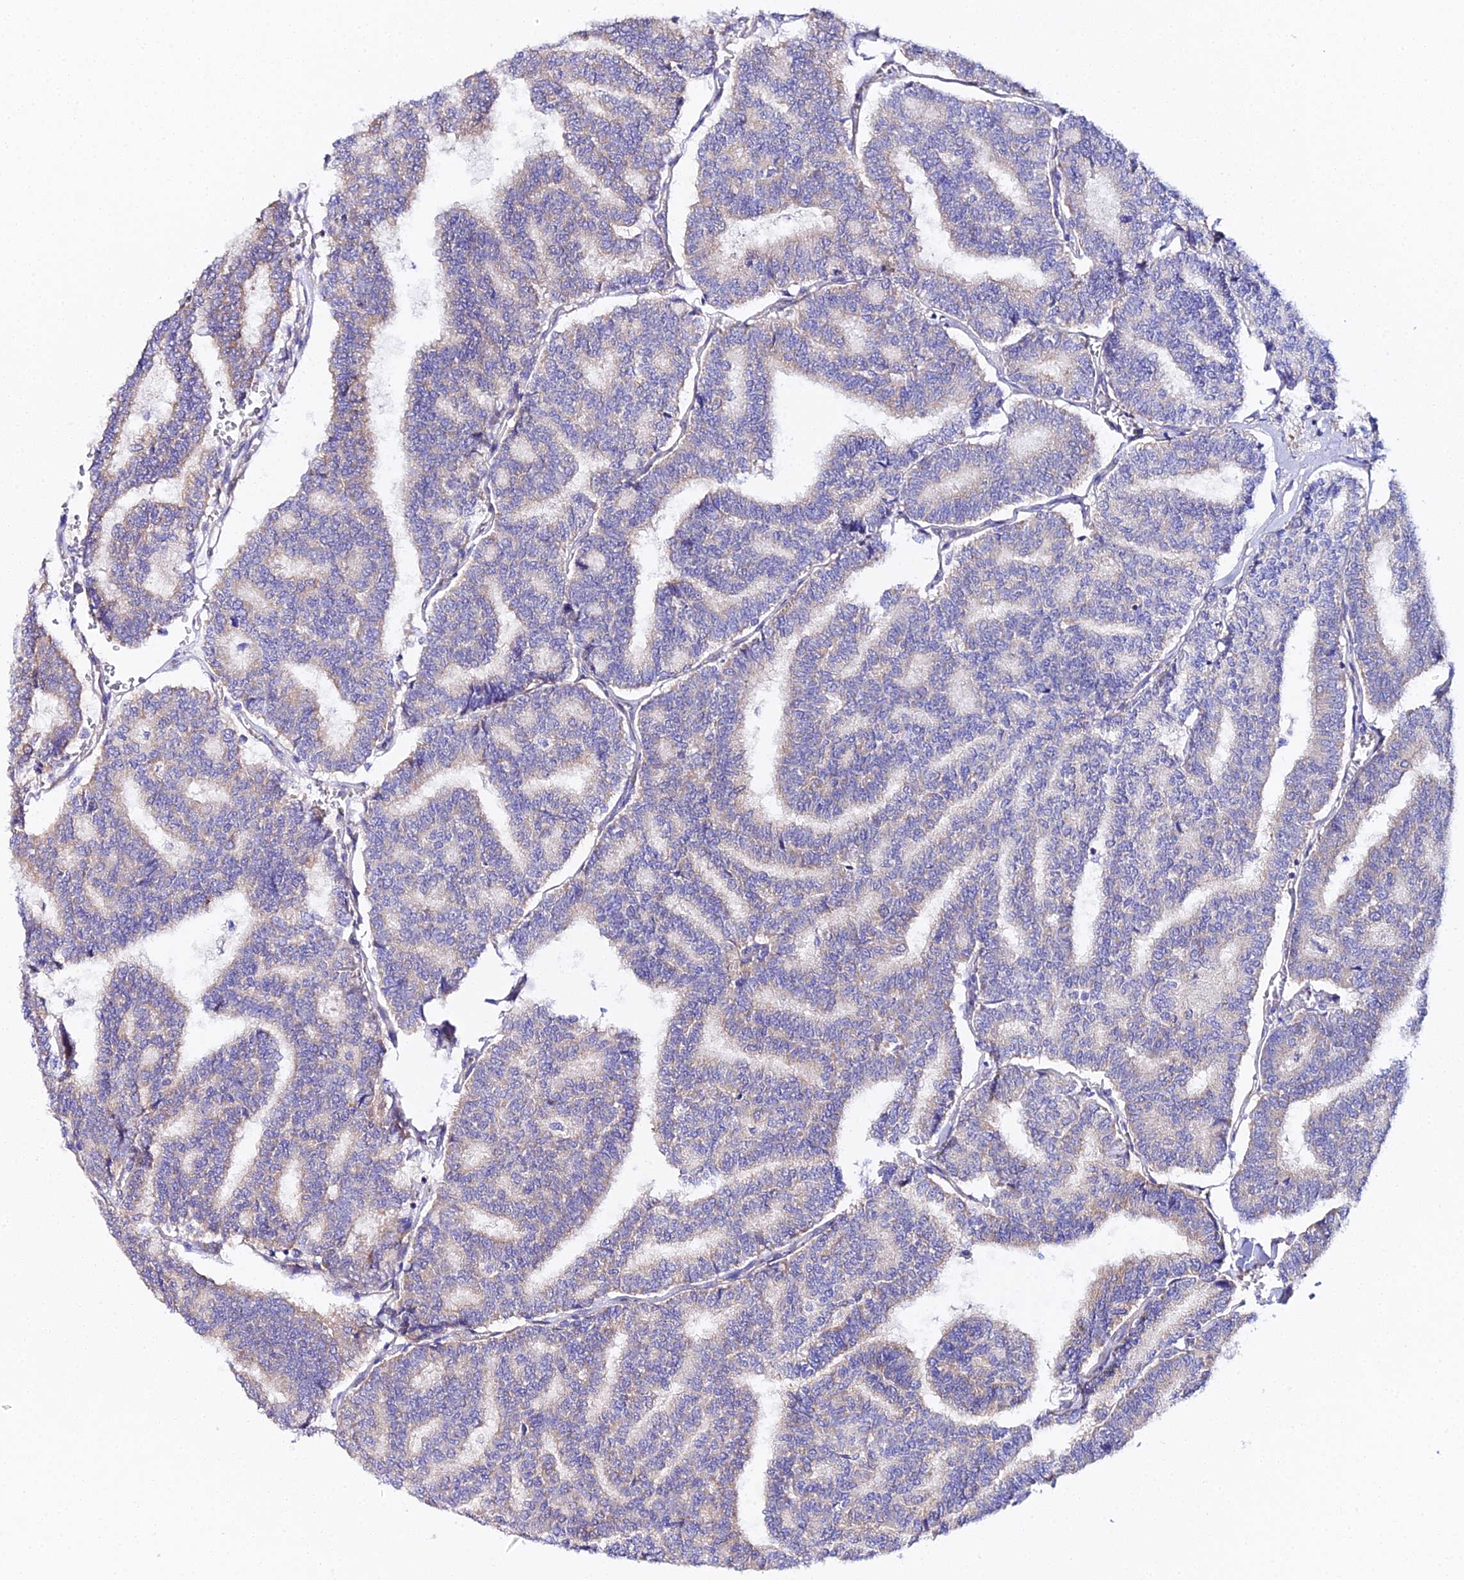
{"staining": {"intensity": "moderate", "quantity": "<25%", "location": "cytoplasmic/membranous"}, "tissue": "thyroid cancer", "cell_type": "Tumor cells", "image_type": "cancer", "snomed": [{"axis": "morphology", "description": "Papillary adenocarcinoma, NOS"}, {"axis": "topography", "description": "Thyroid gland"}], "caption": "The image displays staining of thyroid papillary adenocarcinoma, revealing moderate cytoplasmic/membranous protein staining (brown color) within tumor cells. (DAB (3,3'-diaminobenzidine) IHC, brown staining for protein, blue staining for nuclei).", "gene": "CFAP45", "patient": {"sex": "female", "age": 35}}